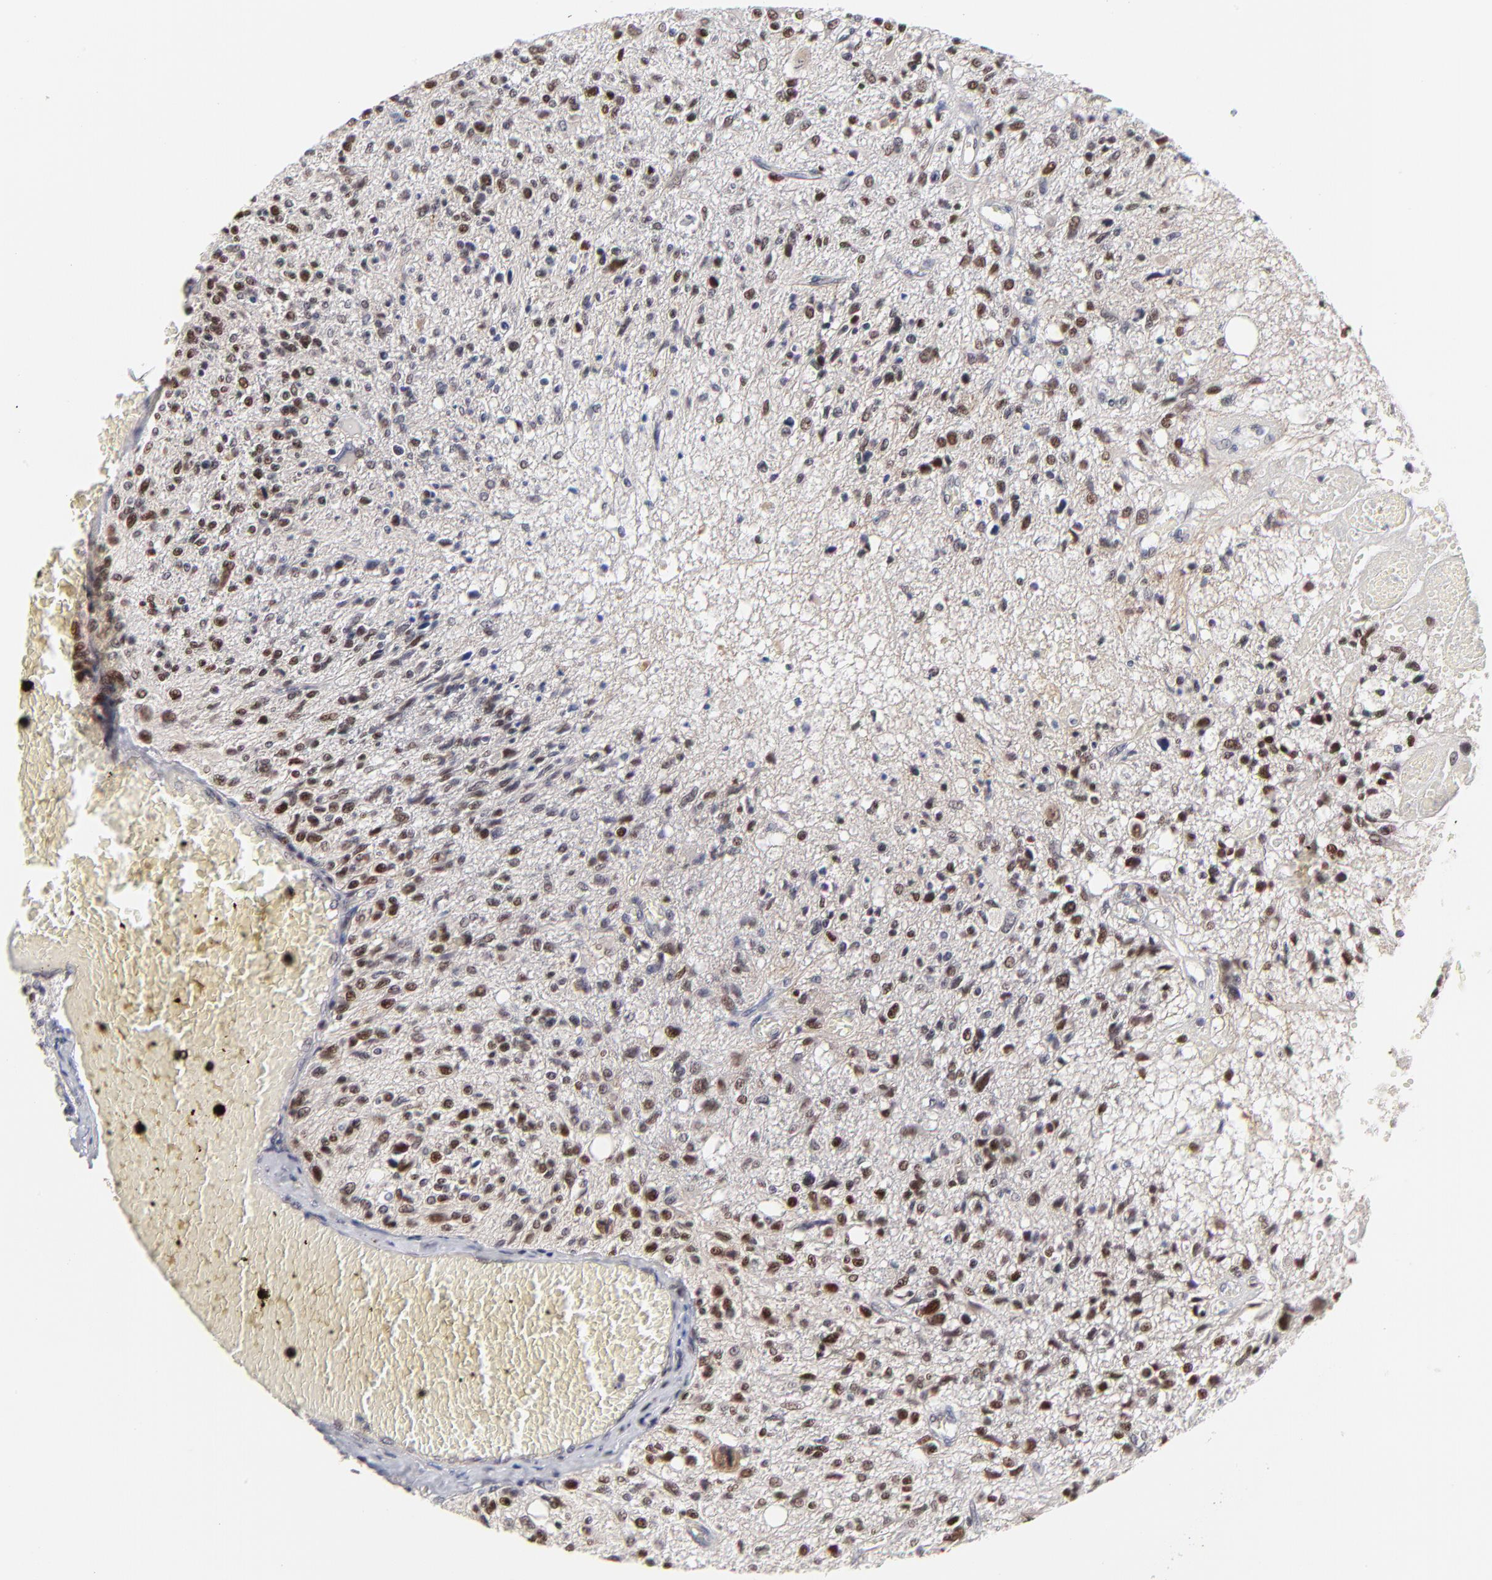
{"staining": {"intensity": "moderate", "quantity": "25%-75%", "location": "nuclear"}, "tissue": "glioma", "cell_type": "Tumor cells", "image_type": "cancer", "snomed": [{"axis": "morphology", "description": "Glioma, malignant, High grade"}, {"axis": "topography", "description": "Cerebral cortex"}], "caption": "Malignant high-grade glioma tissue exhibits moderate nuclear staining in about 25%-75% of tumor cells", "gene": "OGFOD1", "patient": {"sex": "male", "age": 76}}